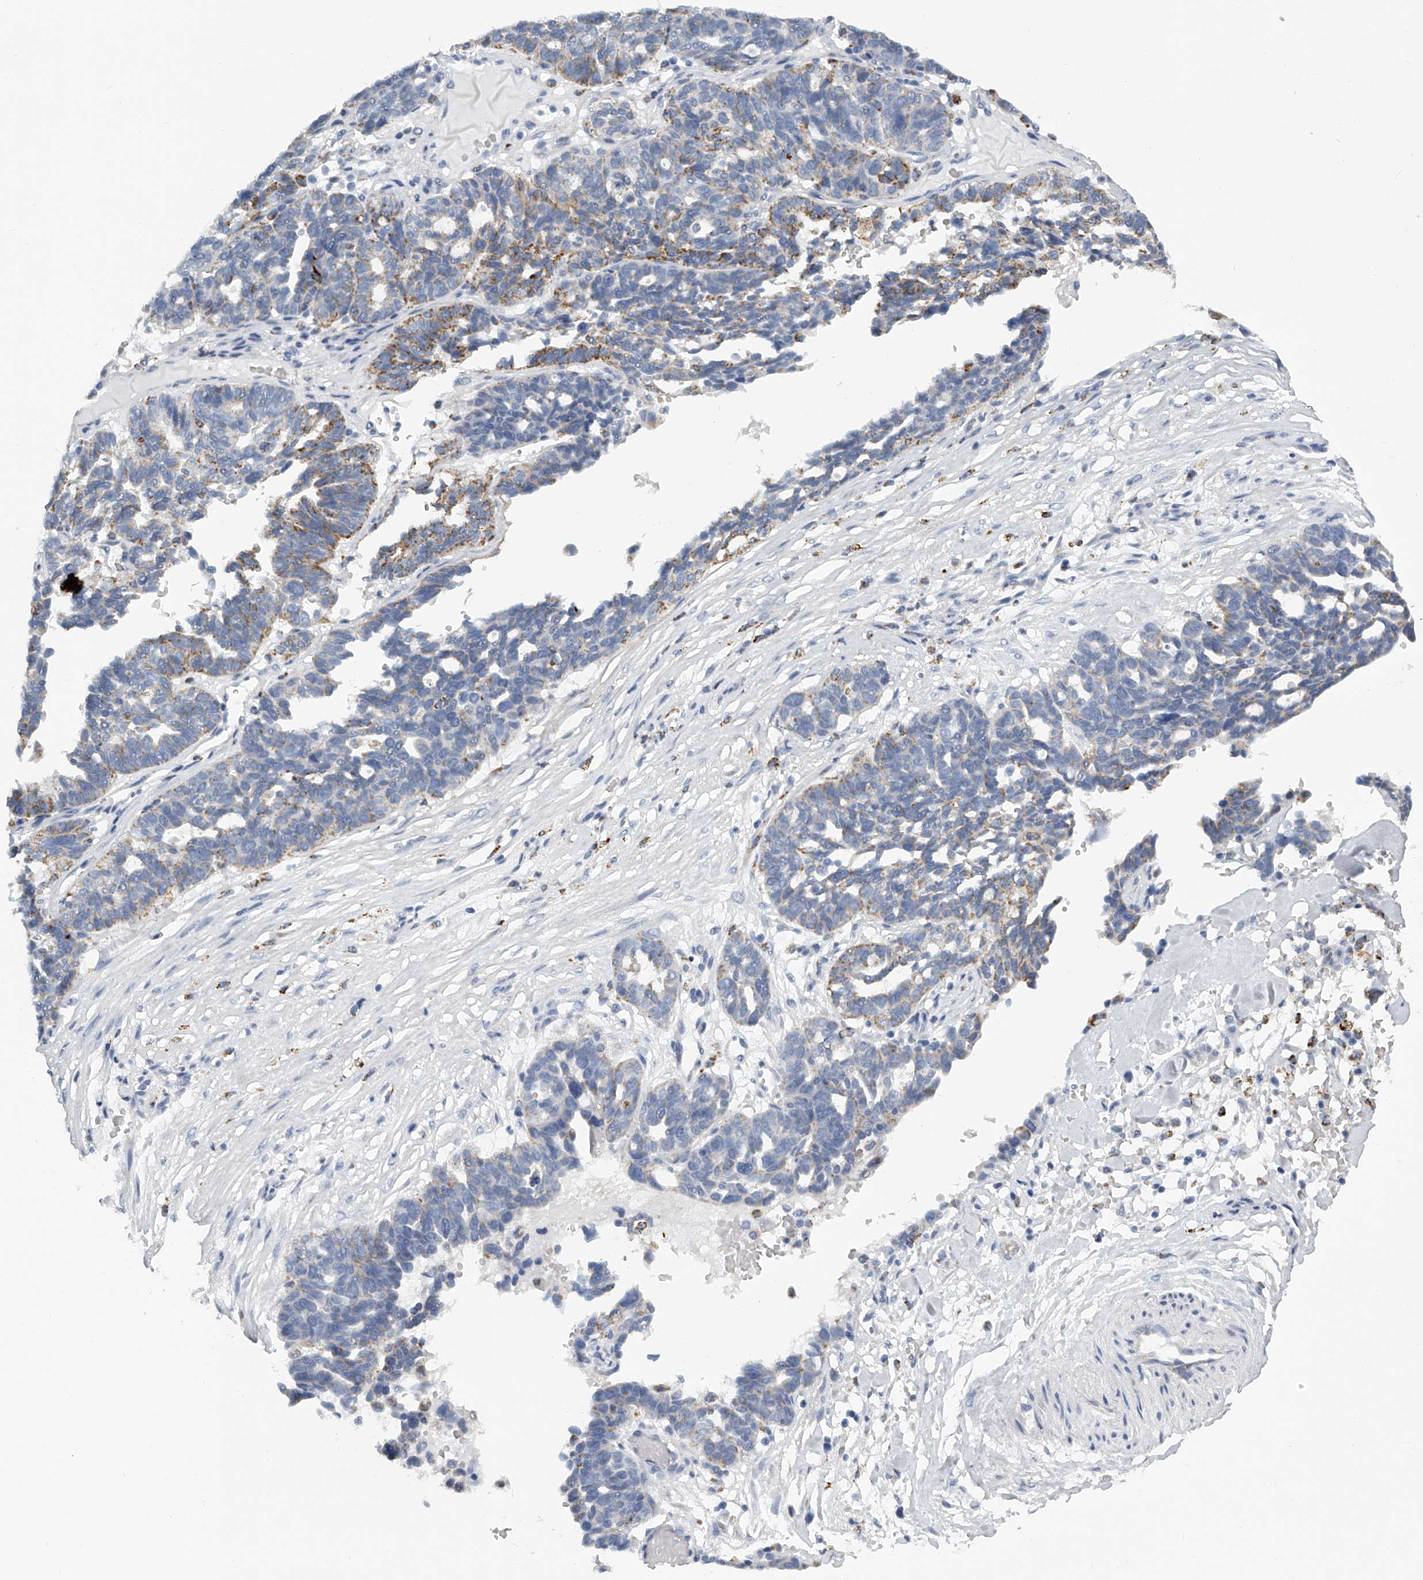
{"staining": {"intensity": "moderate", "quantity": "<25%", "location": "cytoplasmic/membranous"}, "tissue": "ovarian cancer", "cell_type": "Tumor cells", "image_type": "cancer", "snomed": [{"axis": "morphology", "description": "Cystadenocarcinoma, serous, NOS"}, {"axis": "topography", "description": "Ovary"}], "caption": "A brown stain highlights moderate cytoplasmic/membranous staining of a protein in ovarian cancer tumor cells. (Stains: DAB (3,3'-diaminobenzidine) in brown, nuclei in blue, Microscopy: brightfield microscopy at high magnification).", "gene": "KLHL7", "patient": {"sex": "female", "age": 59}}